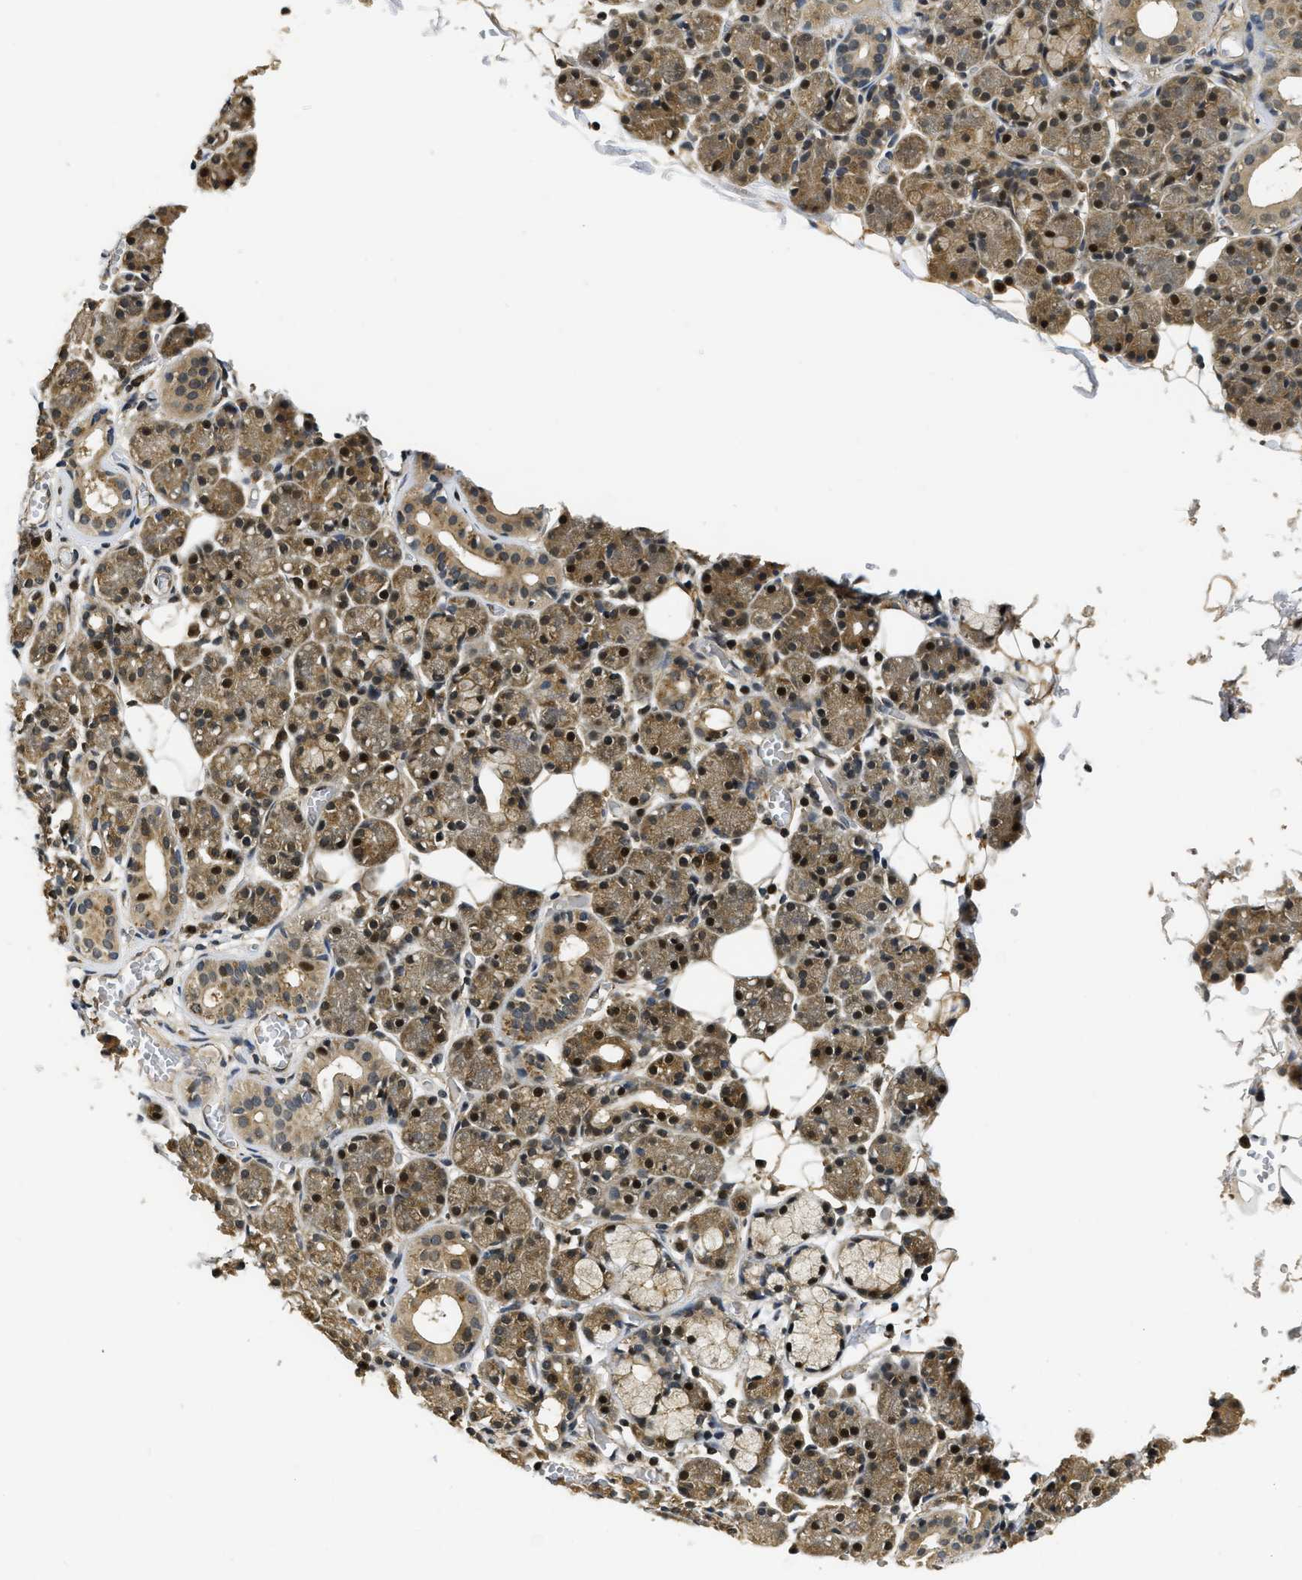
{"staining": {"intensity": "strong", "quantity": "25%-75%", "location": "cytoplasmic/membranous,nuclear"}, "tissue": "salivary gland", "cell_type": "Glandular cells", "image_type": "normal", "snomed": [{"axis": "morphology", "description": "Normal tissue, NOS"}, {"axis": "topography", "description": "Salivary gland"}], "caption": "Immunohistochemistry image of benign salivary gland: salivary gland stained using IHC shows high levels of strong protein expression localized specifically in the cytoplasmic/membranous,nuclear of glandular cells, appearing as a cytoplasmic/membranous,nuclear brown color.", "gene": "ADSL", "patient": {"sex": "male", "age": 63}}